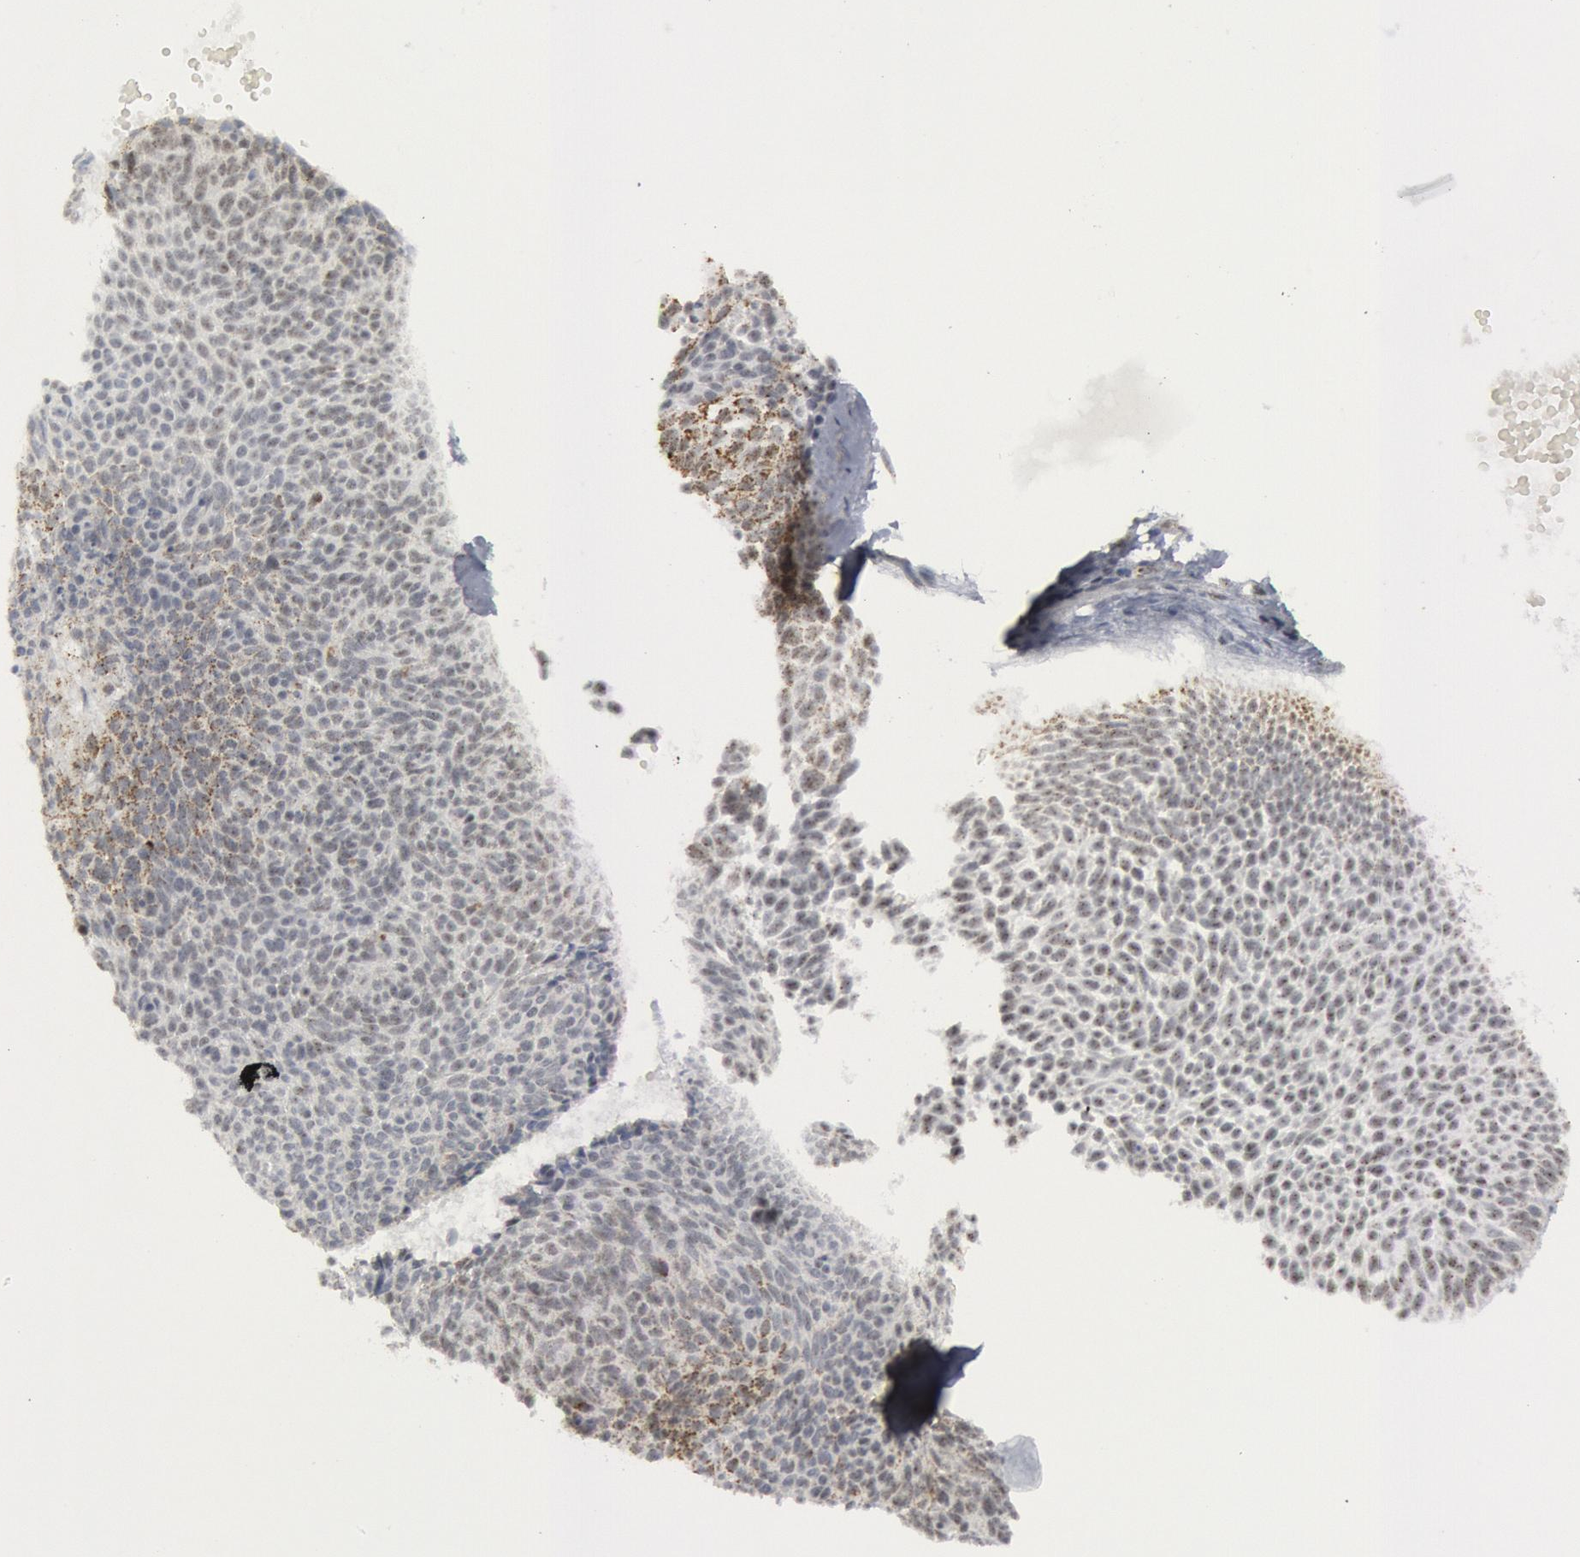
{"staining": {"intensity": "moderate", "quantity": "25%-75%", "location": "cytoplasmic/membranous"}, "tissue": "skin cancer", "cell_type": "Tumor cells", "image_type": "cancer", "snomed": [{"axis": "morphology", "description": "Basal cell carcinoma"}, {"axis": "topography", "description": "Skin"}], "caption": "Basal cell carcinoma (skin) stained with a protein marker reveals moderate staining in tumor cells.", "gene": "CASP9", "patient": {"sex": "male", "age": 84}}